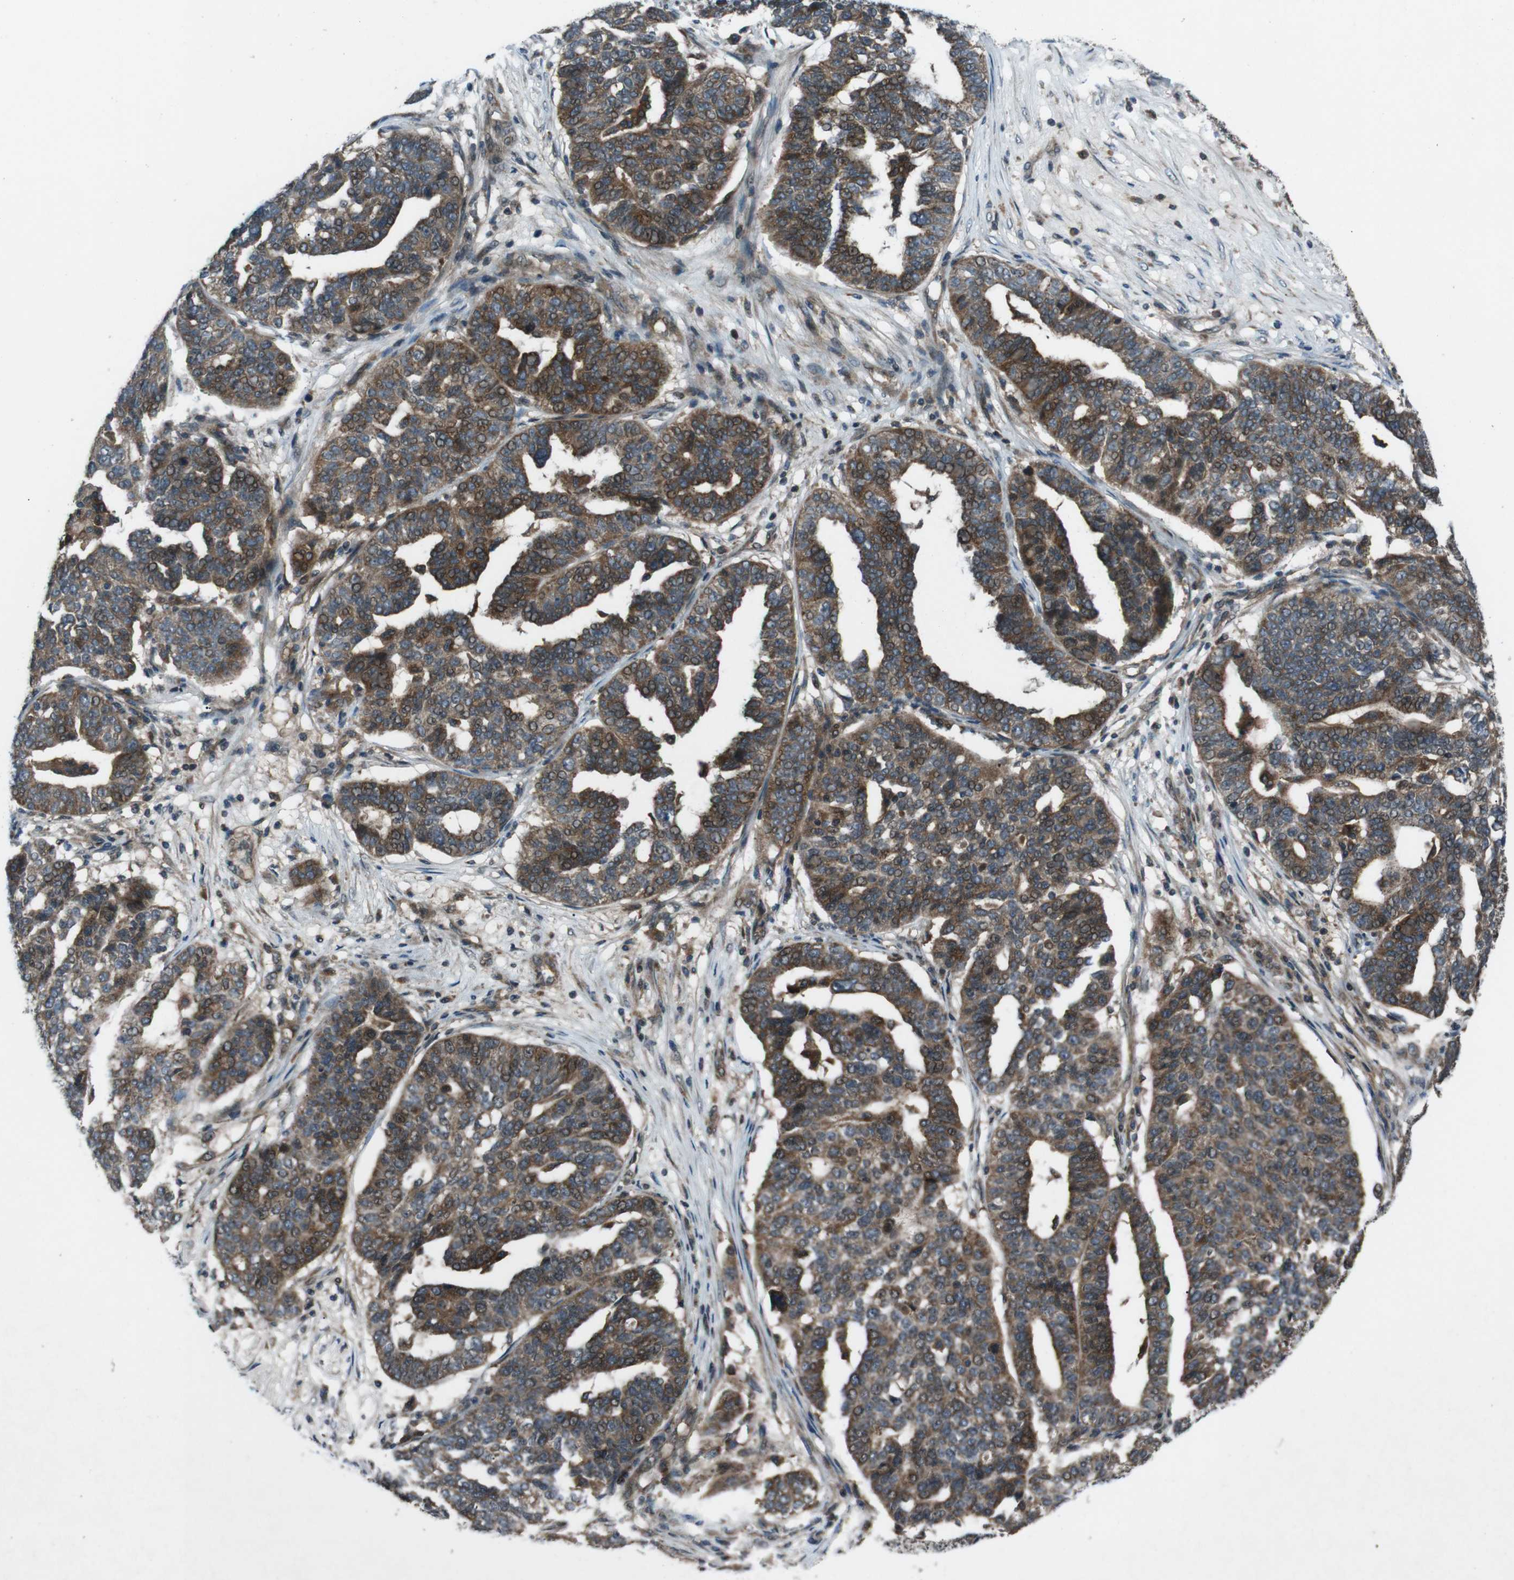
{"staining": {"intensity": "moderate", "quantity": ">75%", "location": "cytoplasmic/membranous"}, "tissue": "ovarian cancer", "cell_type": "Tumor cells", "image_type": "cancer", "snomed": [{"axis": "morphology", "description": "Cystadenocarcinoma, serous, NOS"}, {"axis": "topography", "description": "Ovary"}], "caption": "IHC (DAB) staining of human ovarian cancer (serous cystadenocarcinoma) exhibits moderate cytoplasmic/membranous protein positivity in about >75% of tumor cells. (DAB (3,3'-diaminobenzidine) = brown stain, brightfield microscopy at high magnification).", "gene": "SLC27A4", "patient": {"sex": "female", "age": 59}}